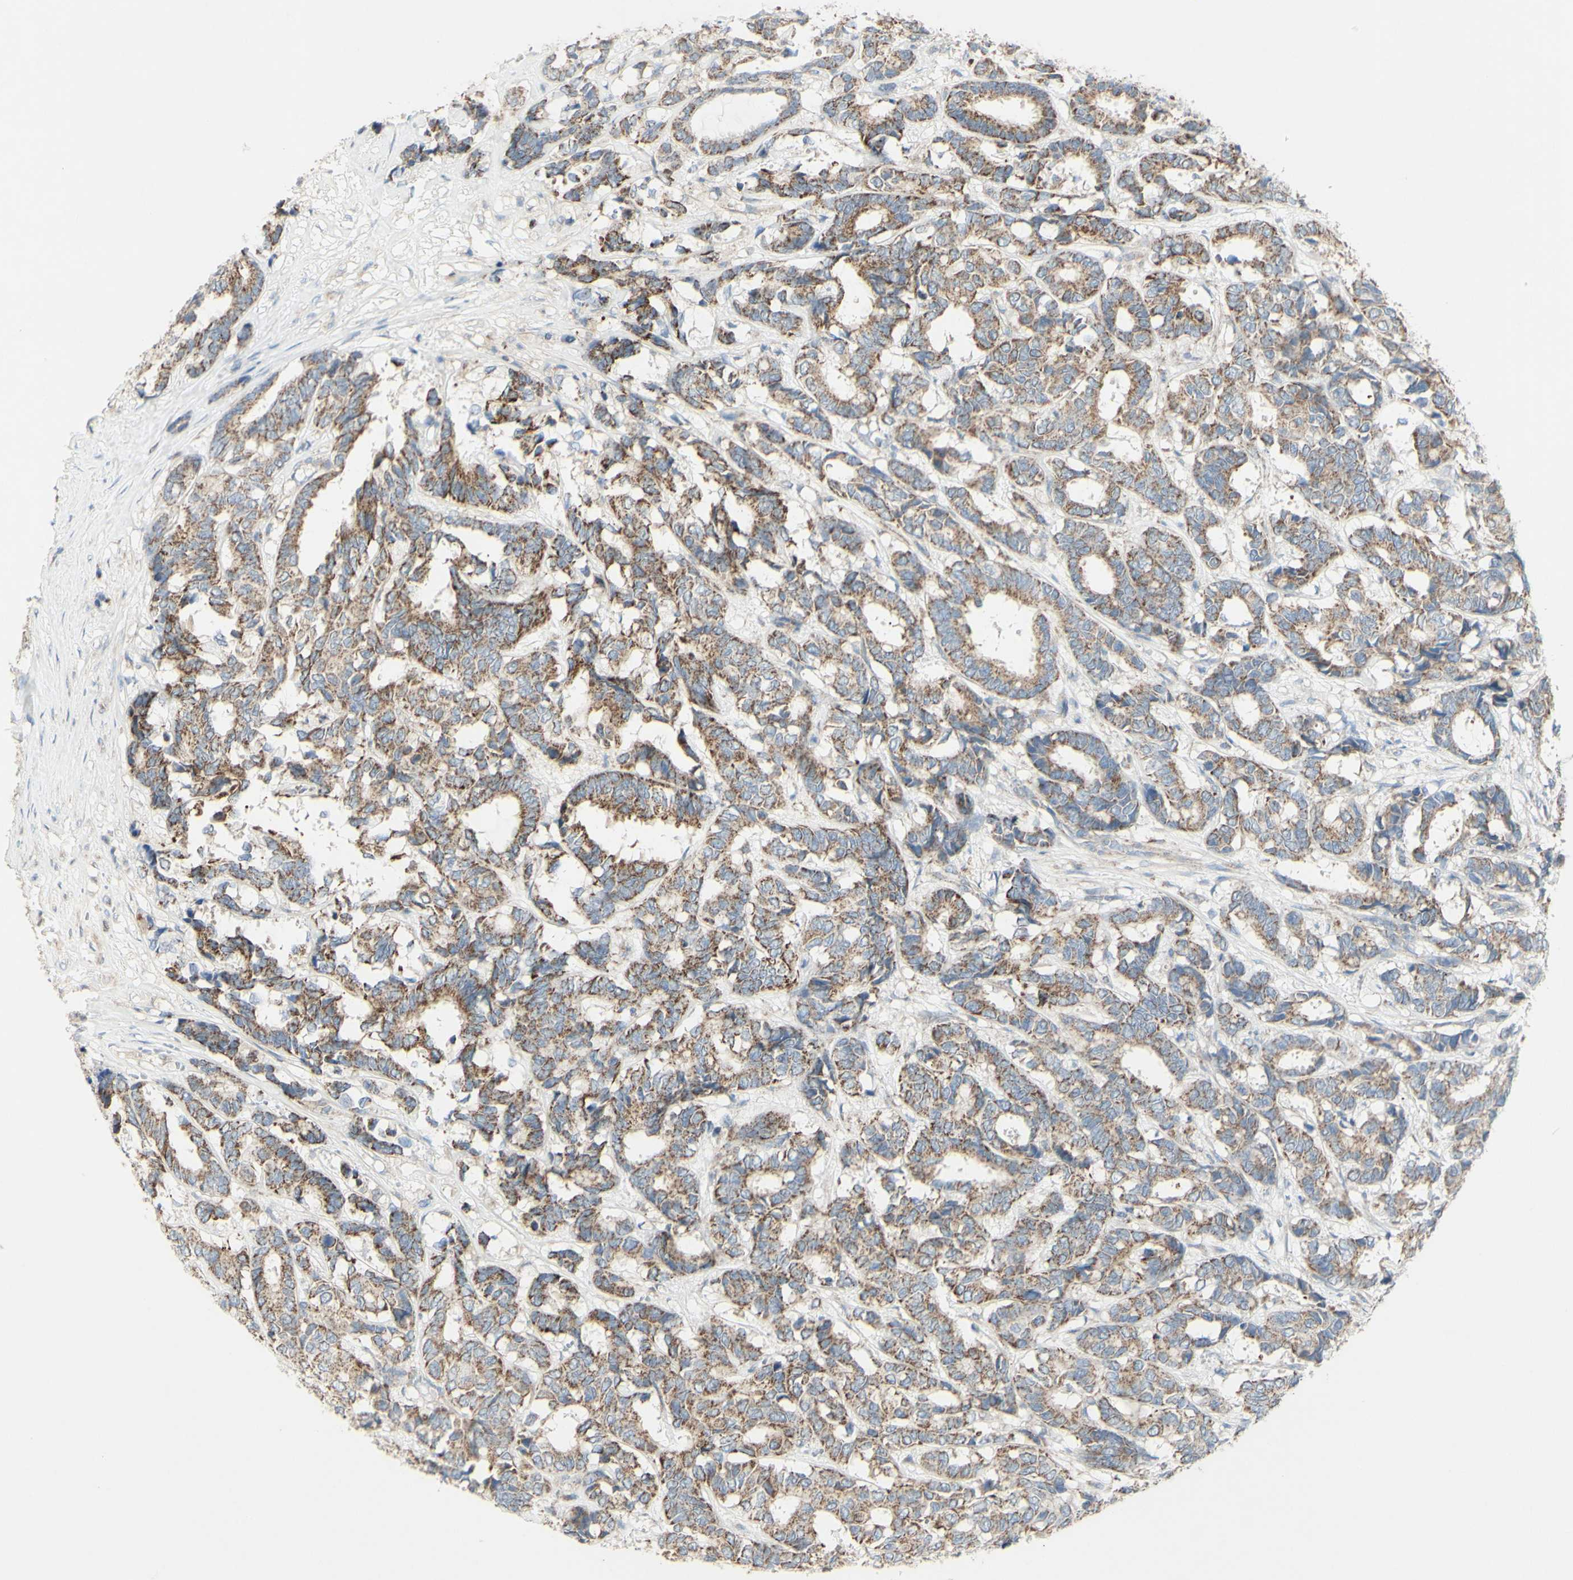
{"staining": {"intensity": "moderate", "quantity": "25%-75%", "location": "cytoplasmic/membranous"}, "tissue": "breast cancer", "cell_type": "Tumor cells", "image_type": "cancer", "snomed": [{"axis": "morphology", "description": "Duct carcinoma"}, {"axis": "topography", "description": "Breast"}], "caption": "Immunohistochemical staining of human breast infiltrating ductal carcinoma exhibits medium levels of moderate cytoplasmic/membranous protein expression in approximately 25%-75% of tumor cells. (DAB (3,3'-diaminobenzidine) IHC with brightfield microscopy, high magnification).", "gene": "CNTNAP1", "patient": {"sex": "female", "age": 87}}